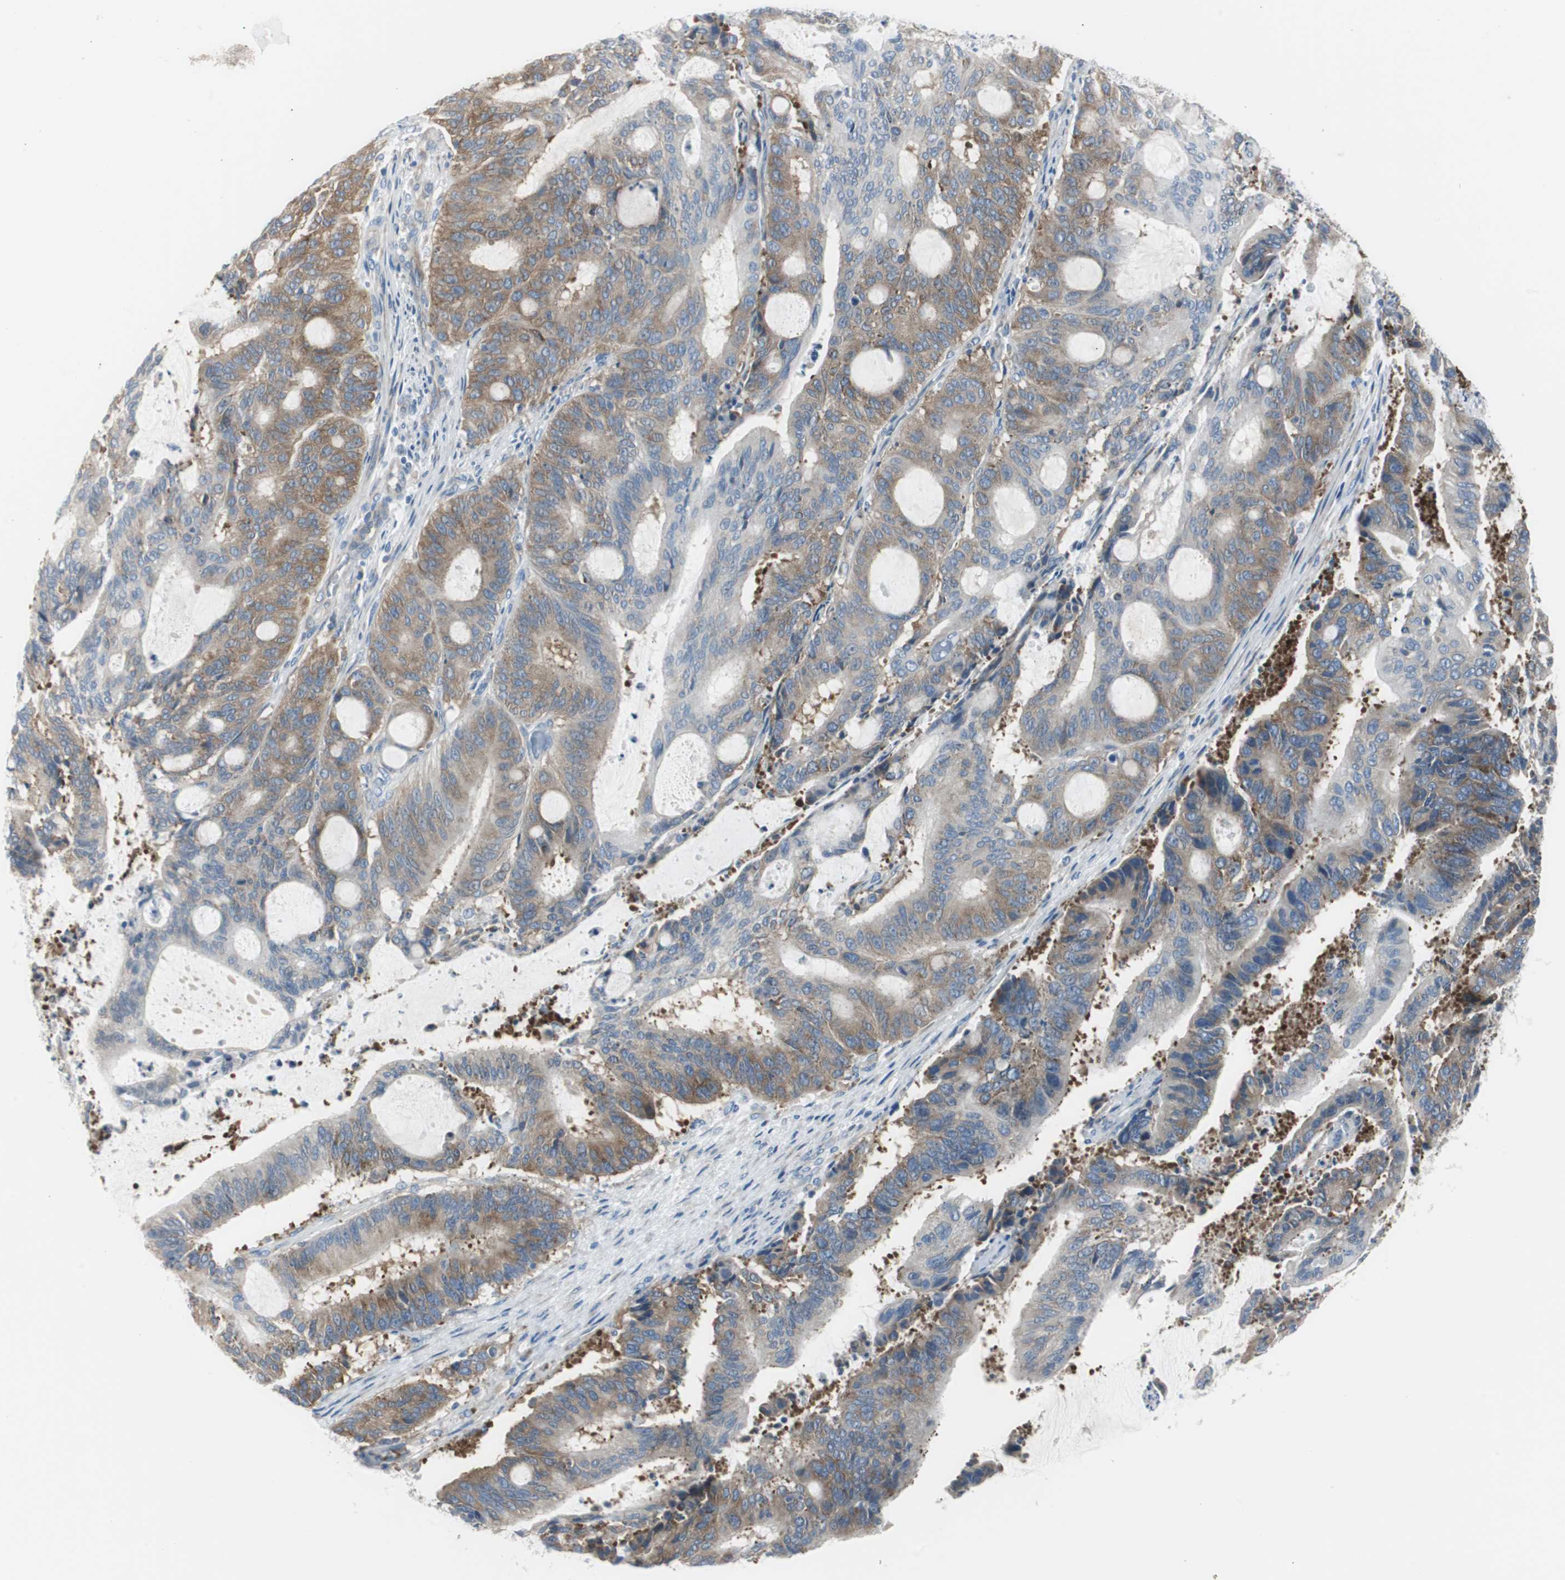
{"staining": {"intensity": "weak", "quantity": ">75%", "location": "cytoplasmic/membranous"}, "tissue": "liver cancer", "cell_type": "Tumor cells", "image_type": "cancer", "snomed": [{"axis": "morphology", "description": "Cholangiocarcinoma"}, {"axis": "topography", "description": "Liver"}], "caption": "There is low levels of weak cytoplasmic/membranous expression in tumor cells of liver cholangiocarcinoma, as demonstrated by immunohistochemical staining (brown color).", "gene": "RPS12", "patient": {"sex": "female", "age": 73}}